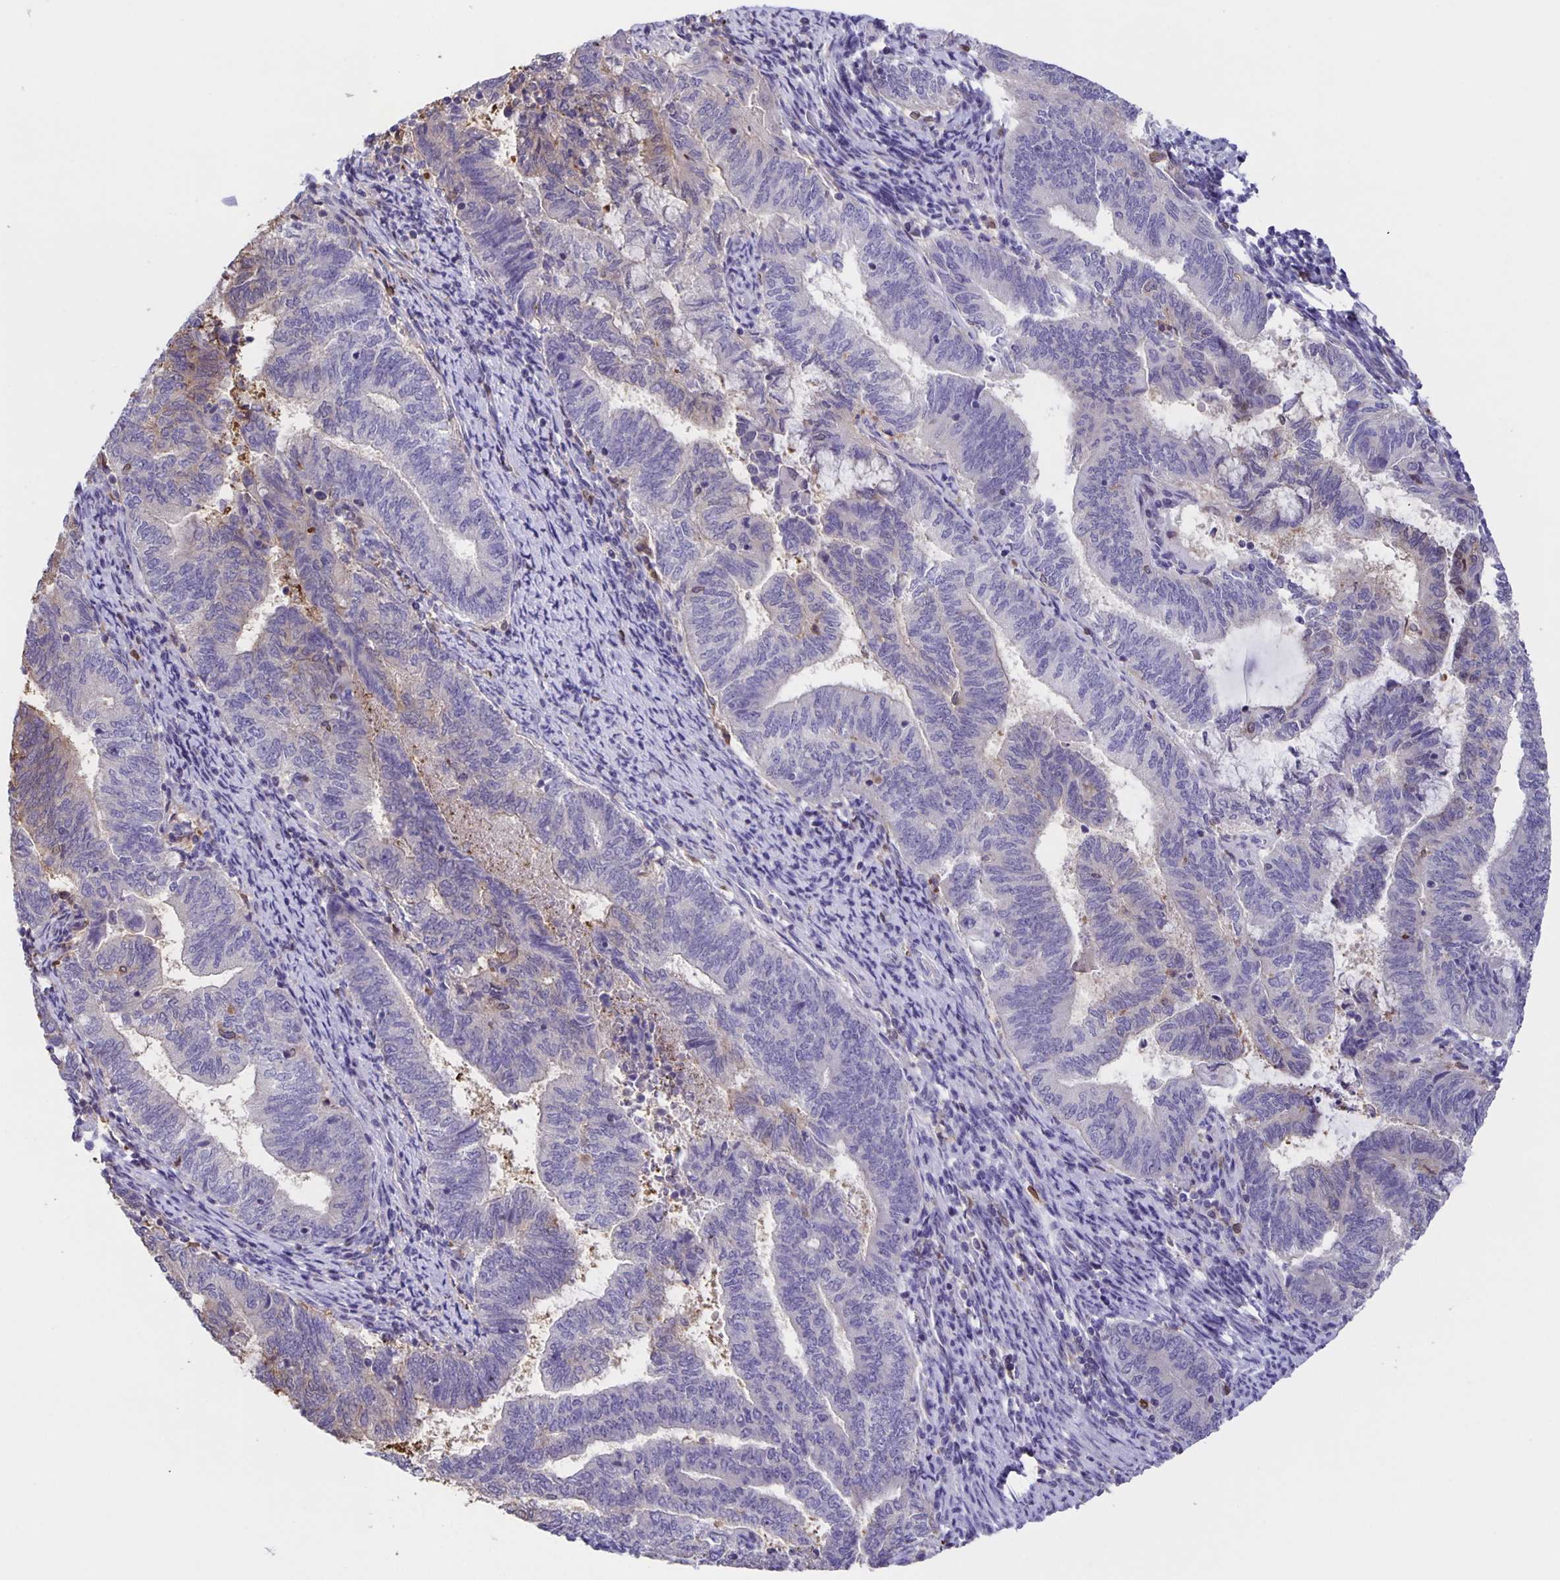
{"staining": {"intensity": "negative", "quantity": "none", "location": "none"}, "tissue": "endometrial cancer", "cell_type": "Tumor cells", "image_type": "cancer", "snomed": [{"axis": "morphology", "description": "Adenocarcinoma, NOS"}, {"axis": "topography", "description": "Endometrium"}], "caption": "An IHC histopathology image of adenocarcinoma (endometrial) is shown. There is no staining in tumor cells of adenocarcinoma (endometrial).", "gene": "MARCHF6", "patient": {"sex": "female", "age": 65}}